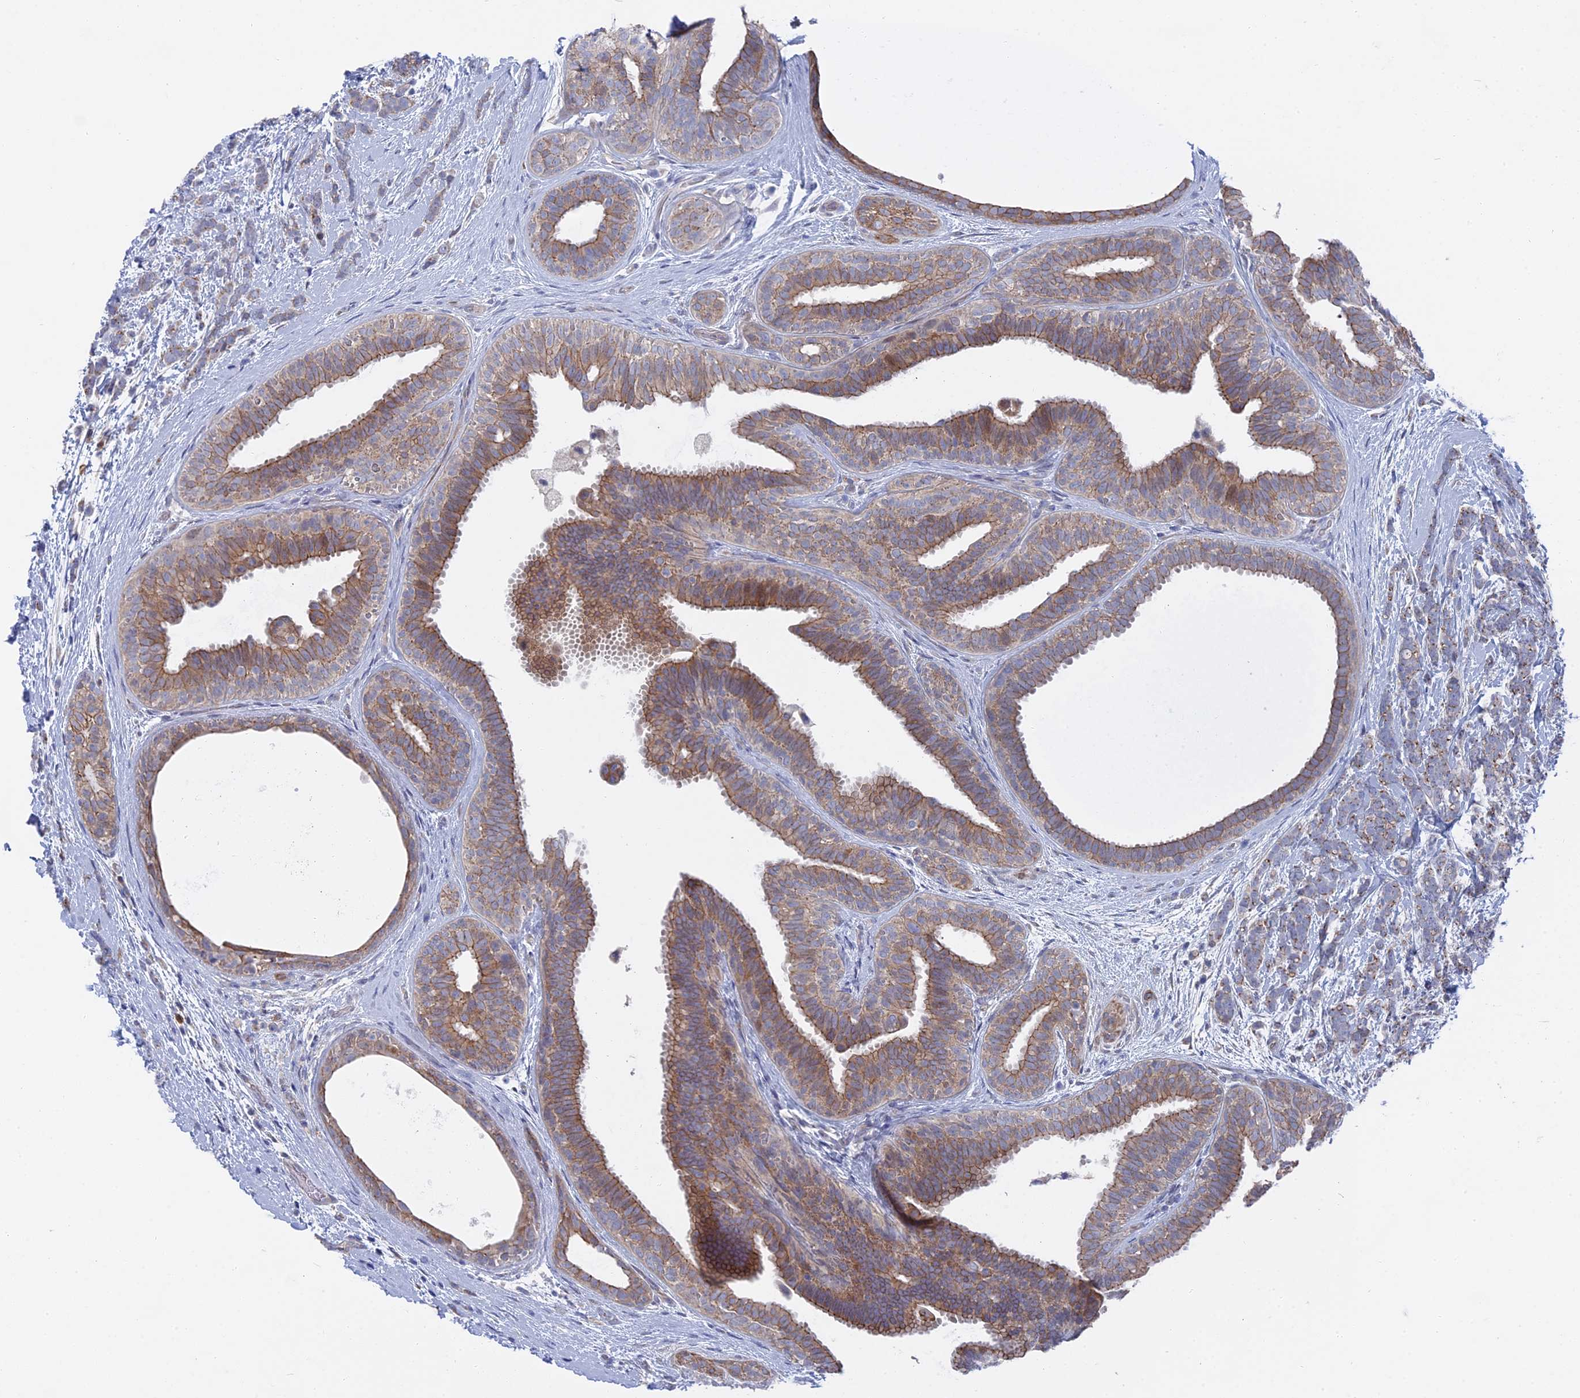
{"staining": {"intensity": "weak", "quantity": "25%-75%", "location": "cytoplasmic/membranous"}, "tissue": "breast cancer", "cell_type": "Tumor cells", "image_type": "cancer", "snomed": [{"axis": "morphology", "description": "Lobular carcinoma"}, {"axis": "topography", "description": "Breast"}], "caption": "High-magnification brightfield microscopy of breast cancer (lobular carcinoma) stained with DAB (3,3'-diaminobenzidine) (brown) and counterstained with hematoxylin (blue). tumor cells exhibit weak cytoplasmic/membranous positivity is seen in about25%-75% of cells.", "gene": "TMEM161A", "patient": {"sex": "female", "age": 58}}